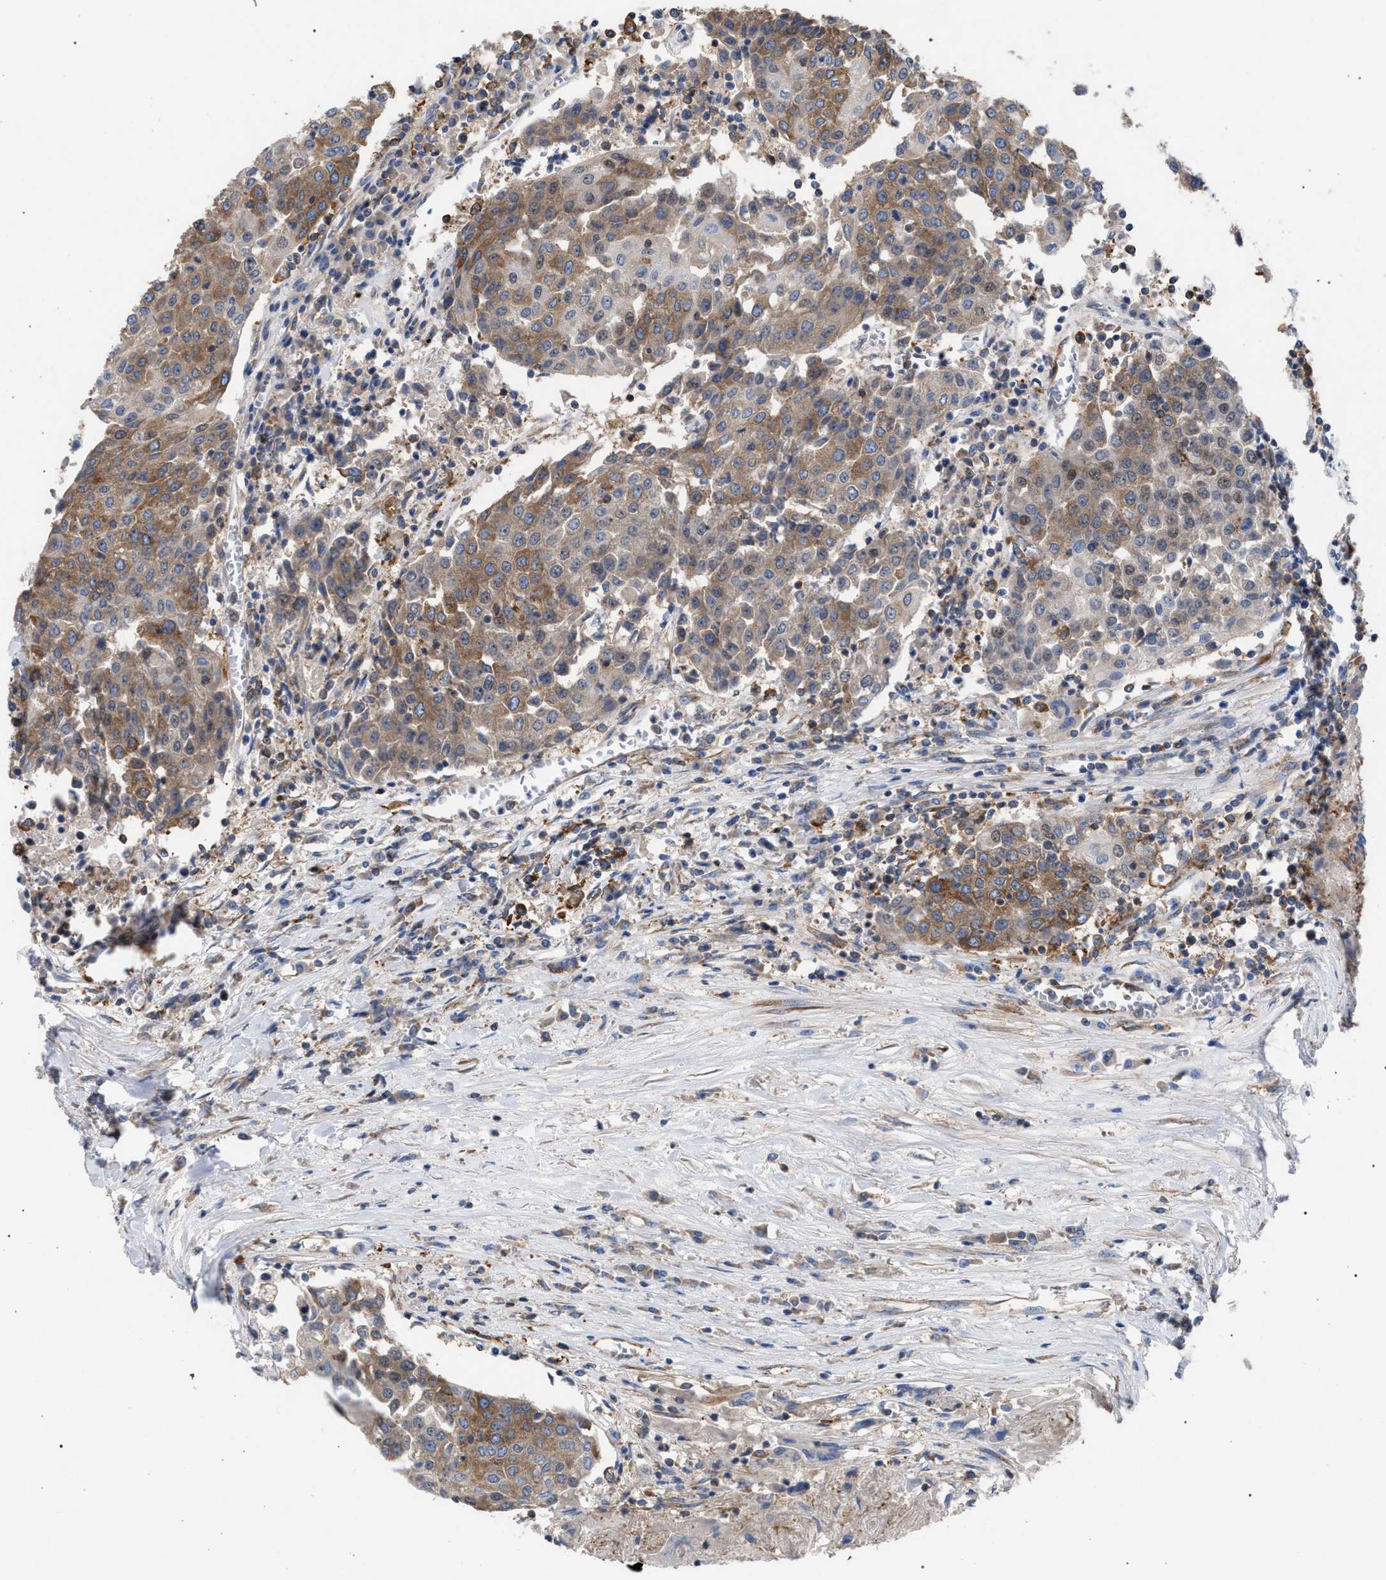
{"staining": {"intensity": "moderate", "quantity": "25%-75%", "location": "cytoplasmic/membranous"}, "tissue": "urothelial cancer", "cell_type": "Tumor cells", "image_type": "cancer", "snomed": [{"axis": "morphology", "description": "Urothelial carcinoma, High grade"}, {"axis": "topography", "description": "Urinary bladder"}], "caption": "IHC histopathology image of neoplastic tissue: human high-grade urothelial carcinoma stained using IHC displays medium levels of moderate protein expression localized specifically in the cytoplasmic/membranous of tumor cells, appearing as a cytoplasmic/membranous brown color.", "gene": "CDR2L", "patient": {"sex": "female", "age": 85}}